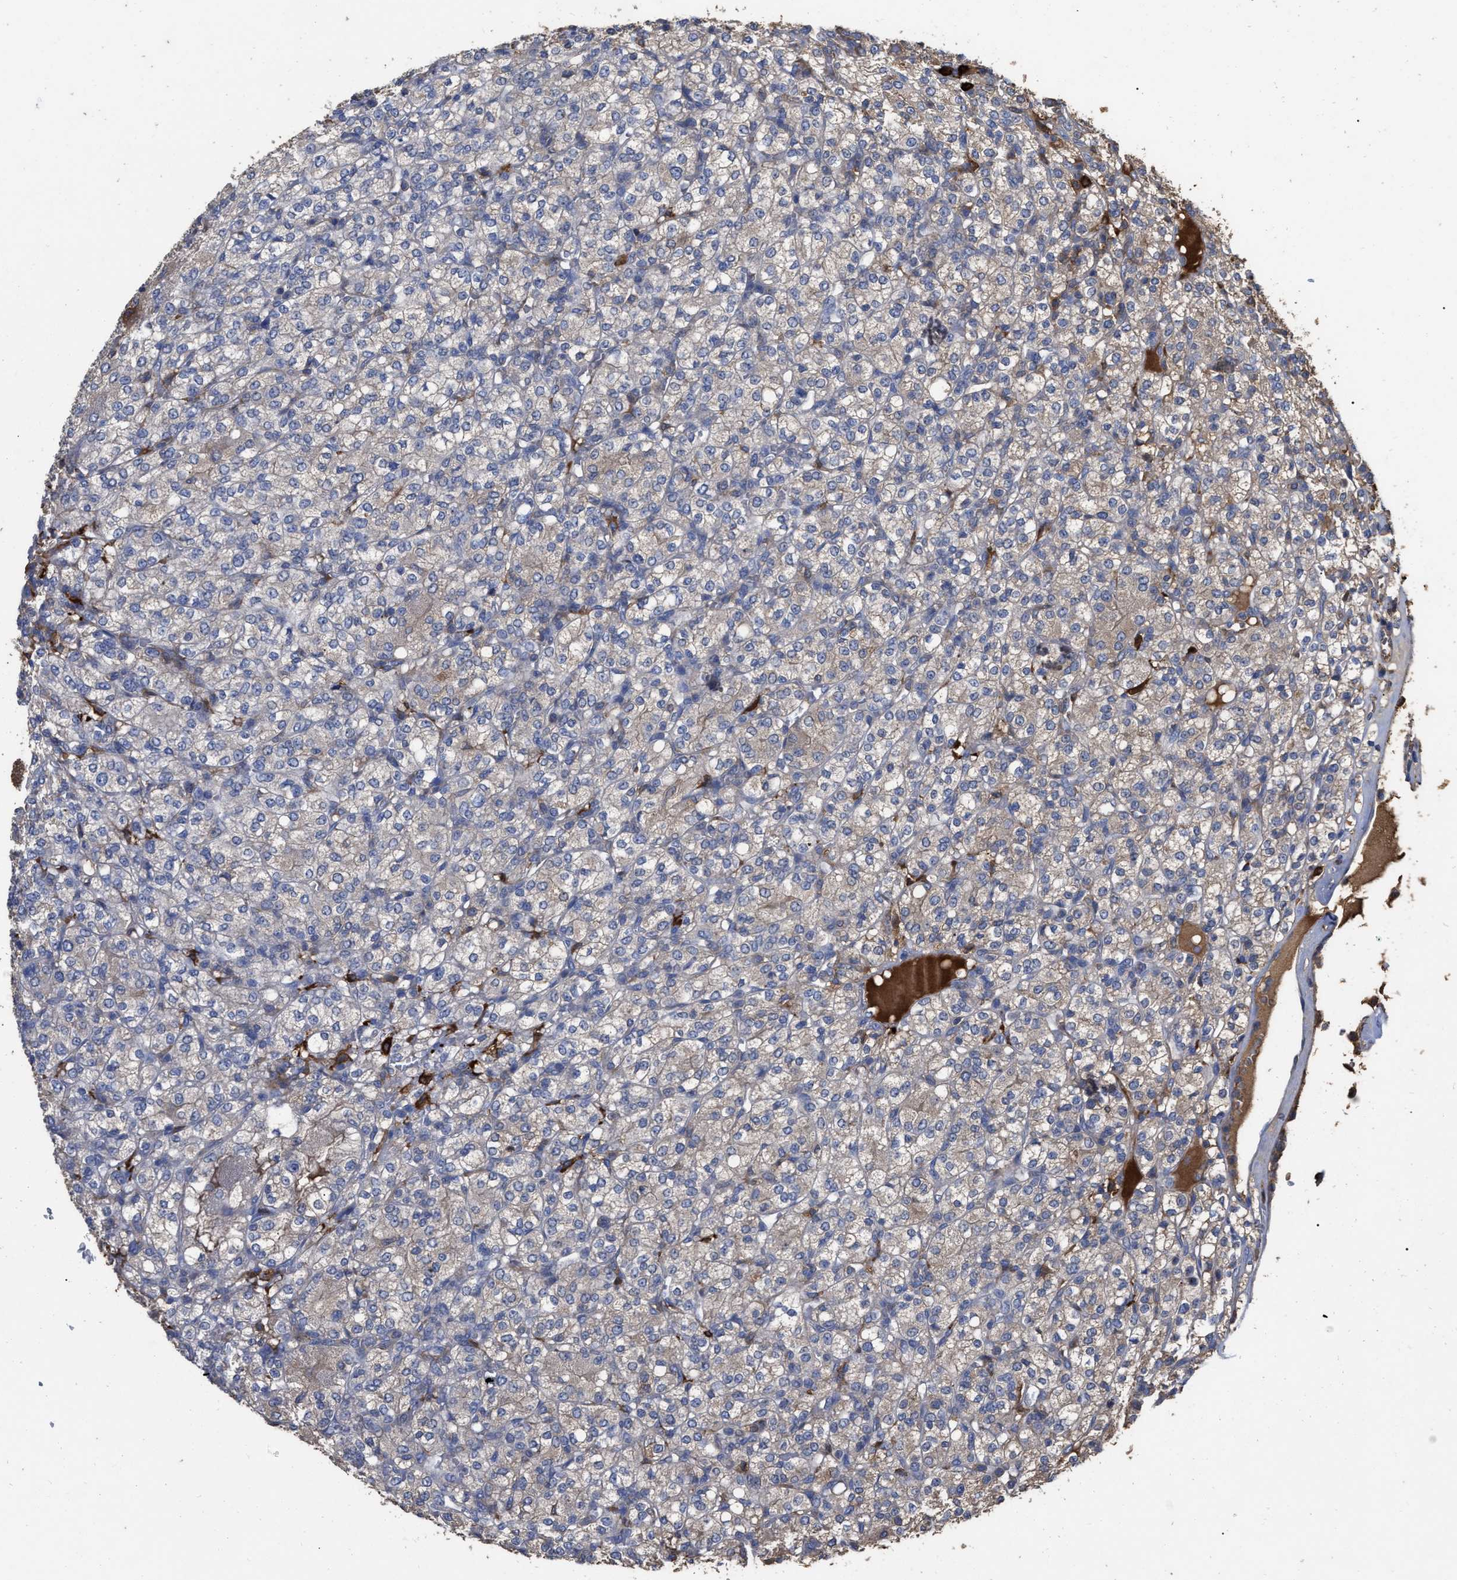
{"staining": {"intensity": "weak", "quantity": "<25%", "location": "cytoplasmic/membranous"}, "tissue": "renal cancer", "cell_type": "Tumor cells", "image_type": "cancer", "snomed": [{"axis": "morphology", "description": "Adenocarcinoma, NOS"}, {"axis": "topography", "description": "Kidney"}], "caption": "Adenocarcinoma (renal) was stained to show a protein in brown. There is no significant expression in tumor cells.", "gene": "GPR179", "patient": {"sex": "male", "age": 77}}